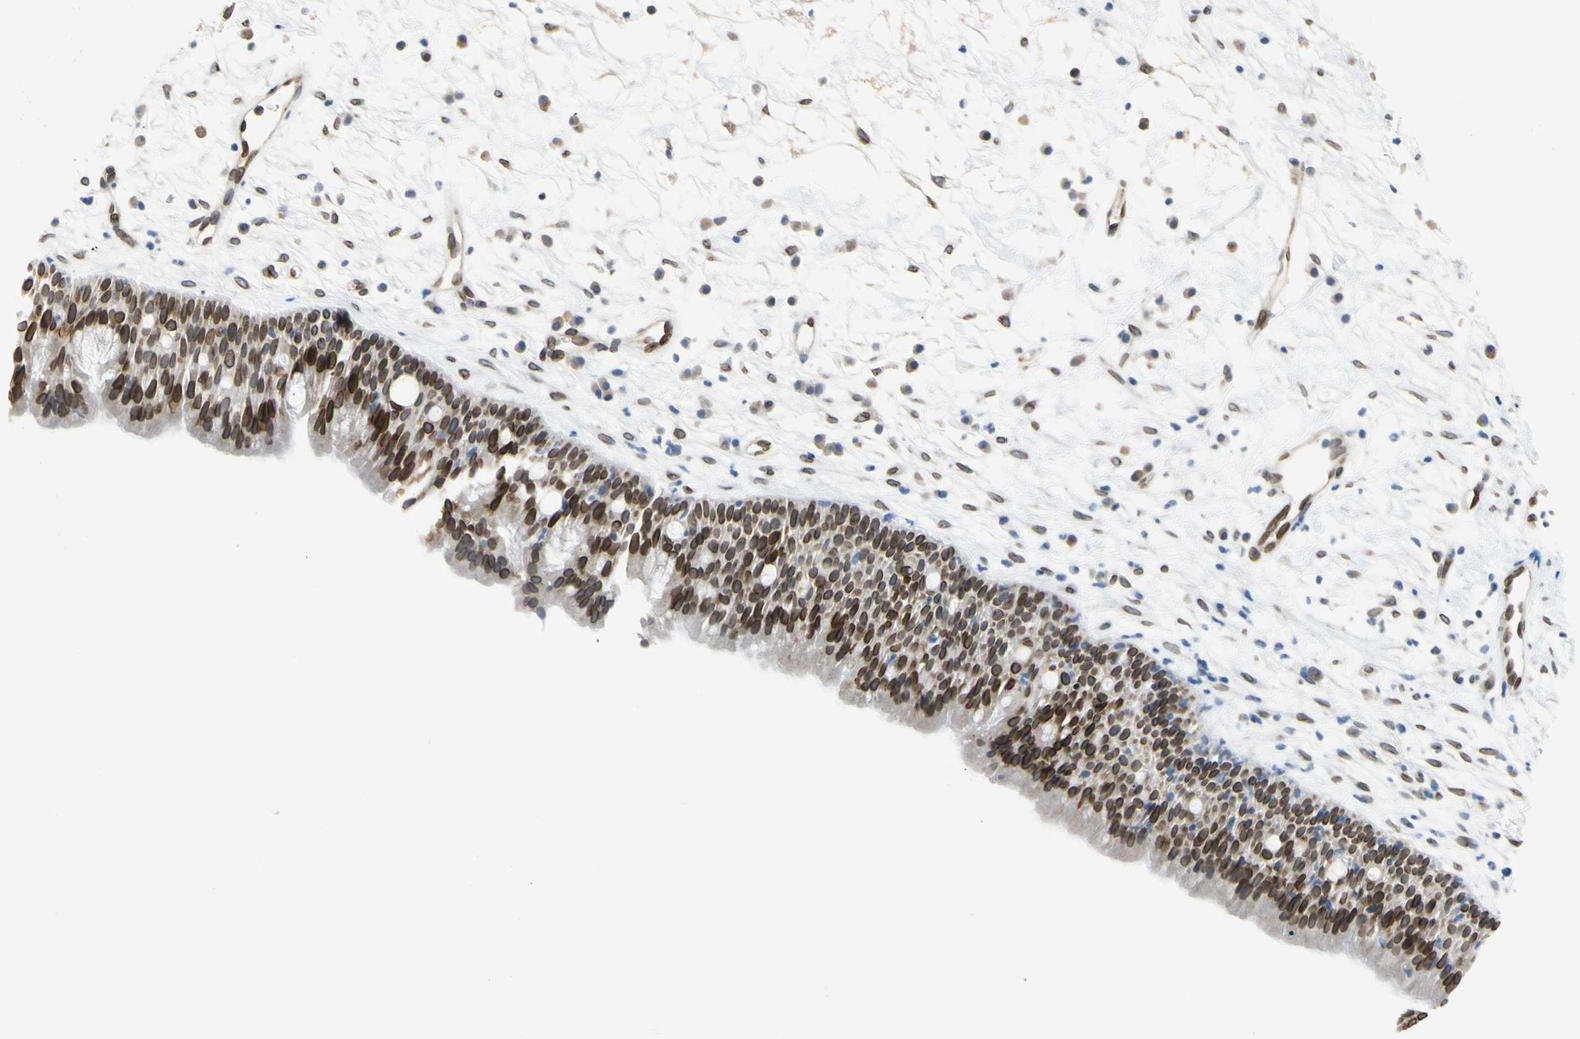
{"staining": {"intensity": "strong", "quantity": ">75%", "location": "cytoplasmic/membranous,nuclear"}, "tissue": "nasopharynx", "cell_type": "Respiratory epithelial cells", "image_type": "normal", "snomed": [{"axis": "morphology", "description": "Normal tissue, NOS"}, {"axis": "topography", "description": "Nasopharynx"}], "caption": "The photomicrograph displays immunohistochemical staining of unremarkable nasopharynx. There is strong cytoplasmic/membranous,nuclear expression is seen in about >75% of respiratory epithelial cells. (Brightfield microscopy of DAB IHC at high magnification).", "gene": "SUN1", "patient": {"sex": "male", "age": 13}}